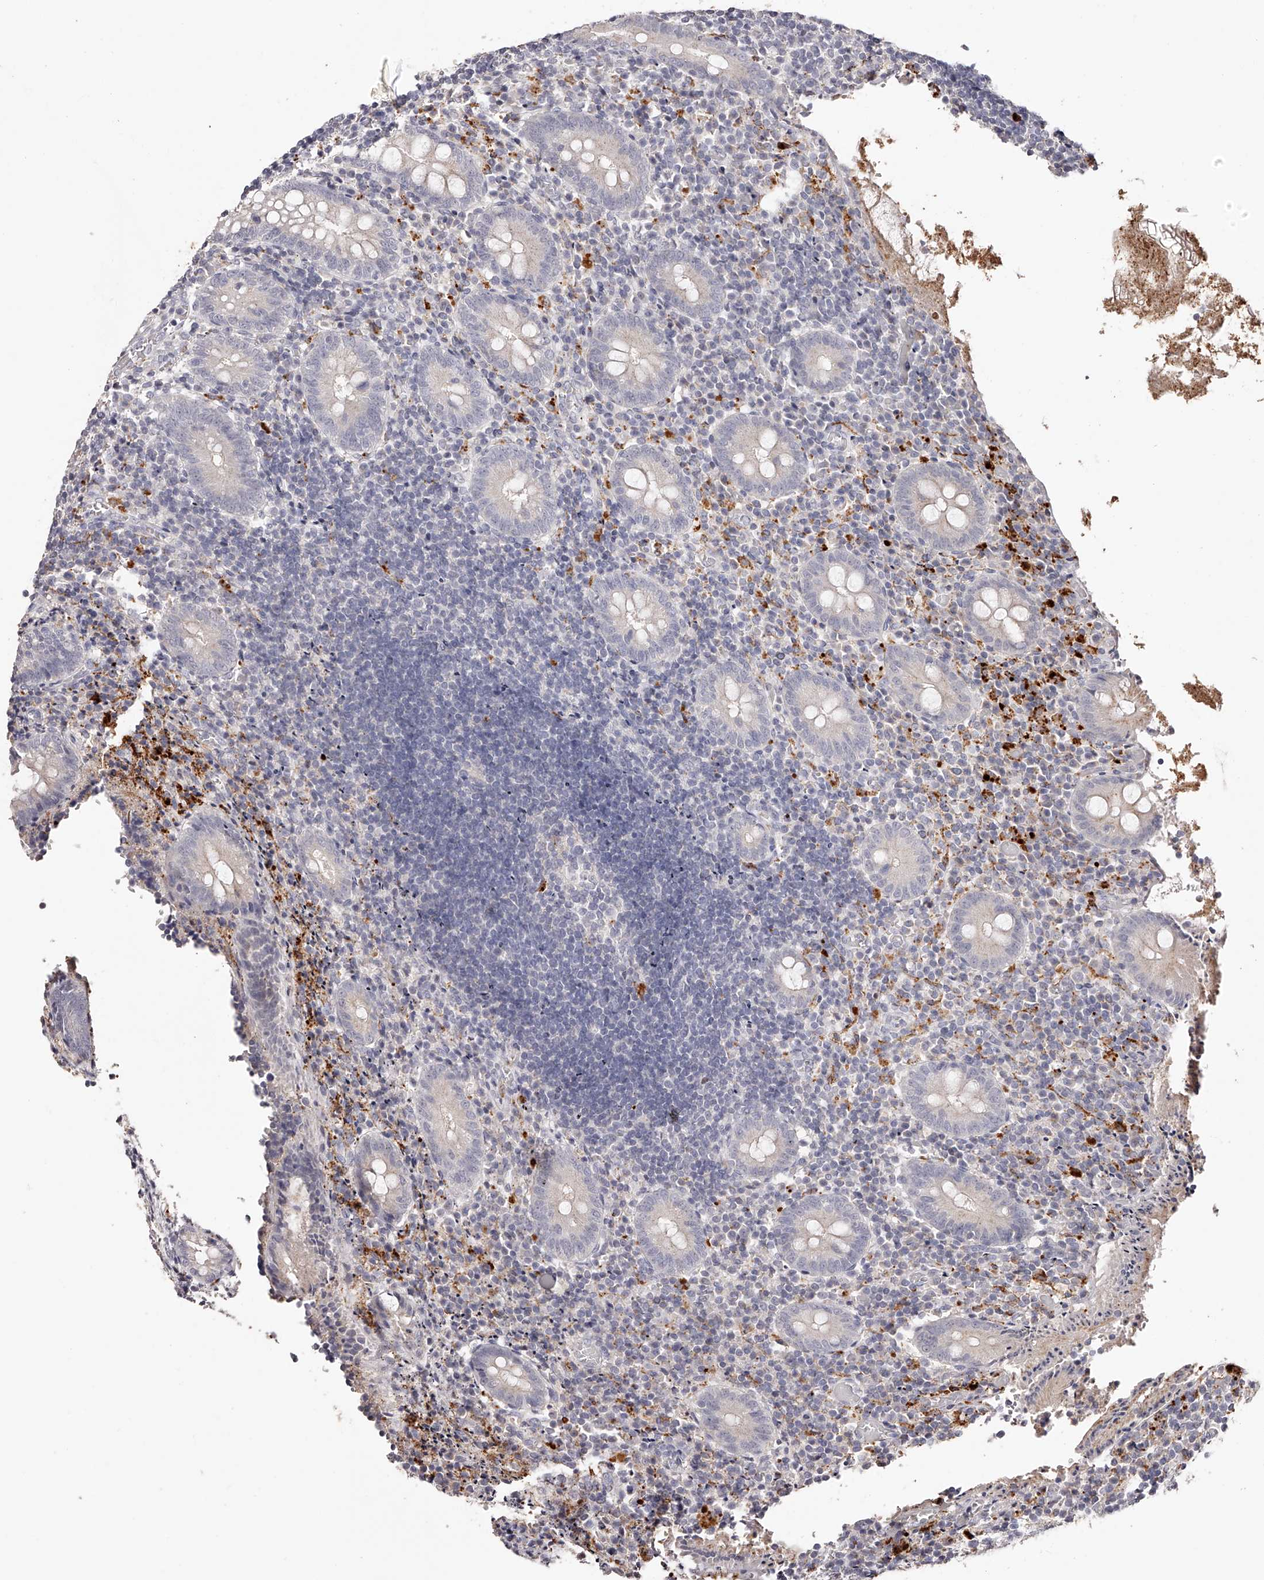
{"staining": {"intensity": "moderate", "quantity": "<25%", "location": "cytoplasmic/membranous"}, "tissue": "appendix", "cell_type": "Glandular cells", "image_type": "normal", "snomed": [{"axis": "morphology", "description": "Normal tissue, NOS"}, {"axis": "topography", "description": "Appendix"}], "caption": "High-magnification brightfield microscopy of benign appendix stained with DAB (brown) and counterstained with hematoxylin (blue). glandular cells exhibit moderate cytoplasmic/membranous staining is seen in about<25% of cells.", "gene": "SLC35D3", "patient": {"sex": "female", "age": 17}}